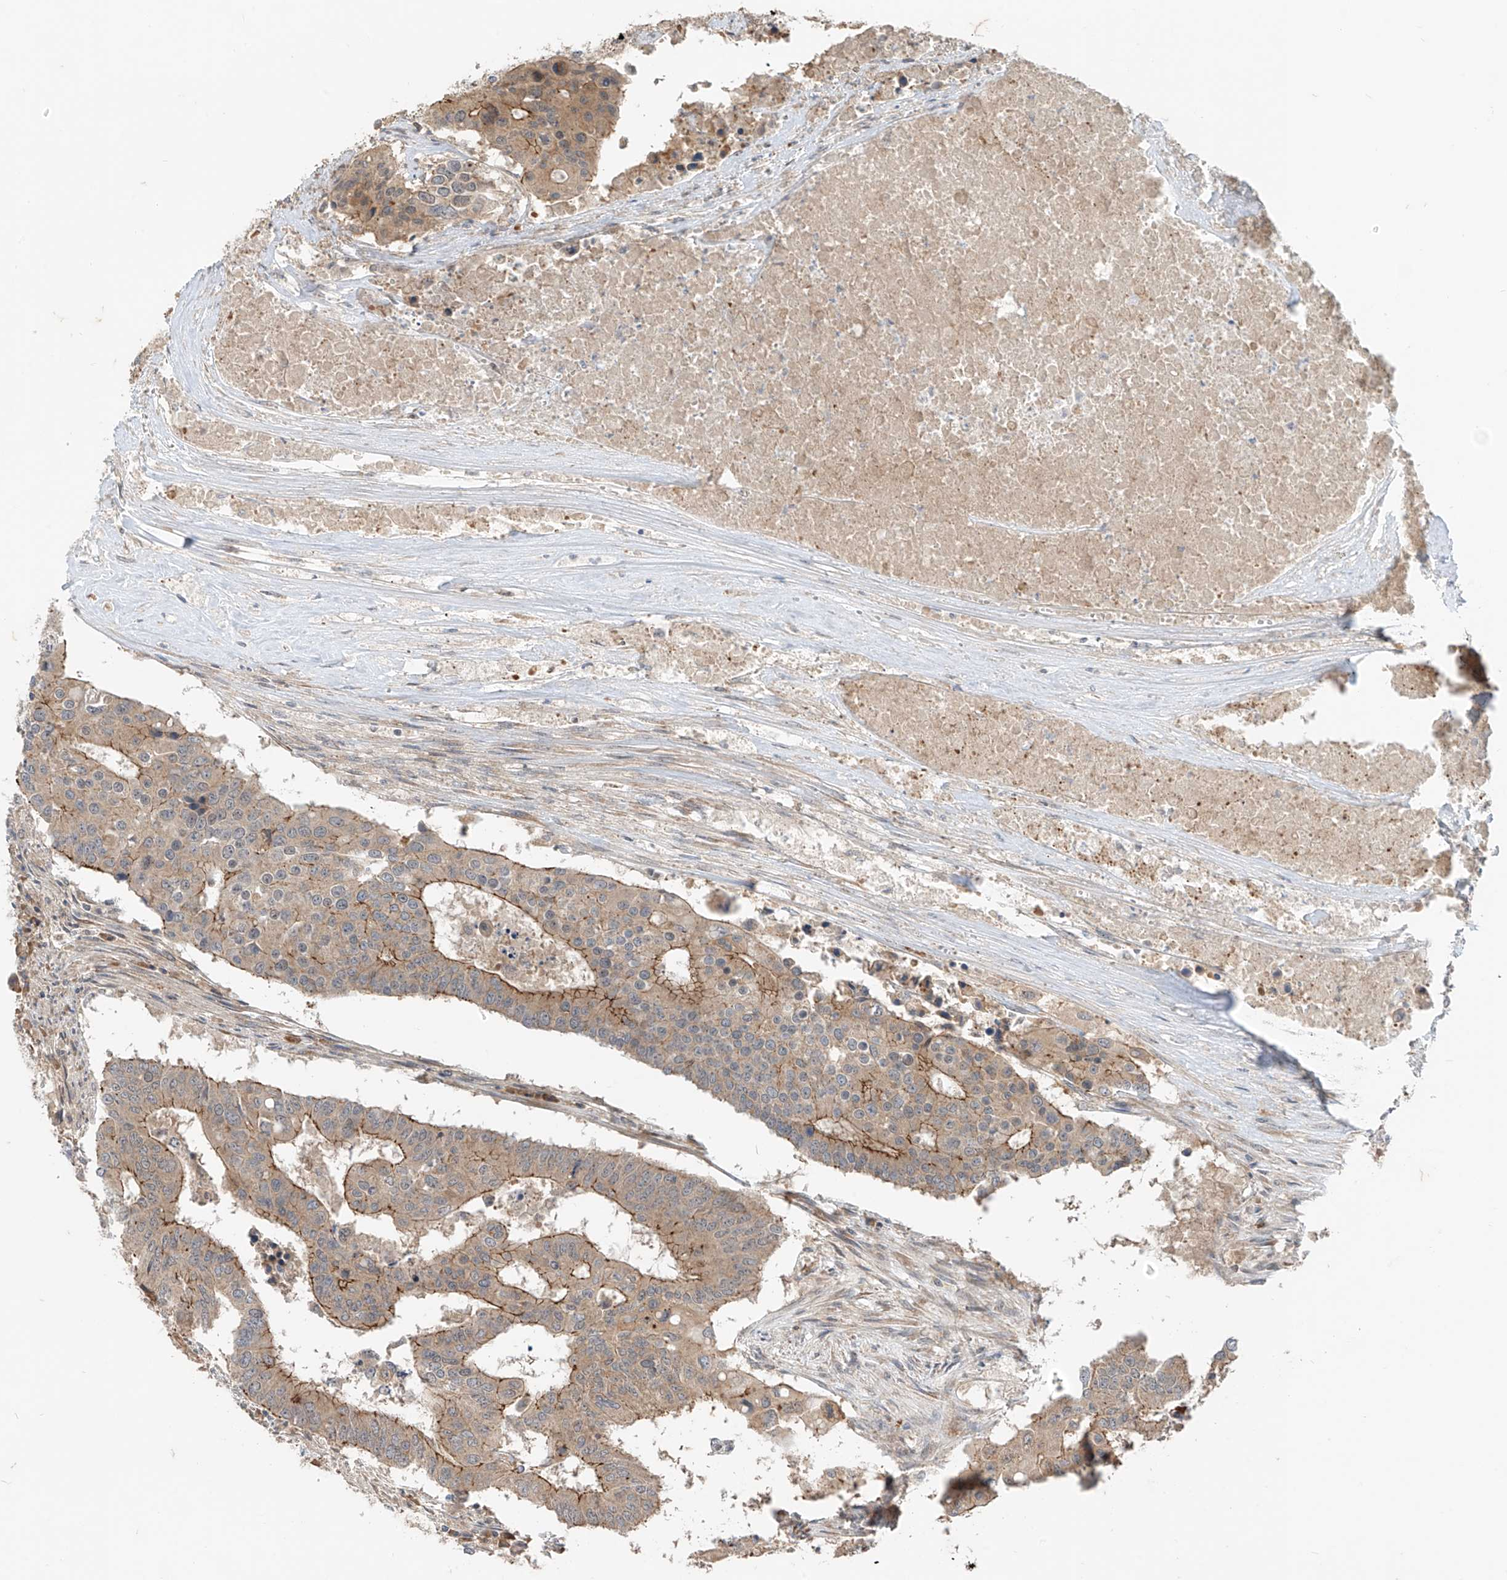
{"staining": {"intensity": "moderate", "quantity": "25%-75%", "location": "cytoplasmic/membranous"}, "tissue": "colorectal cancer", "cell_type": "Tumor cells", "image_type": "cancer", "snomed": [{"axis": "morphology", "description": "Adenocarcinoma, NOS"}, {"axis": "topography", "description": "Colon"}], "caption": "DAB immunohistochemical staining of colorectal cancer demonstrates moderate cytoplasmic/membranous protein positivity in approximately 25%-75% of tumor cells. Immunohistochemistry stains the protein in brown and the nuclei are stained blue.", "gene": "MTUS2", "patient": {"sex": "male", "age": 77}}